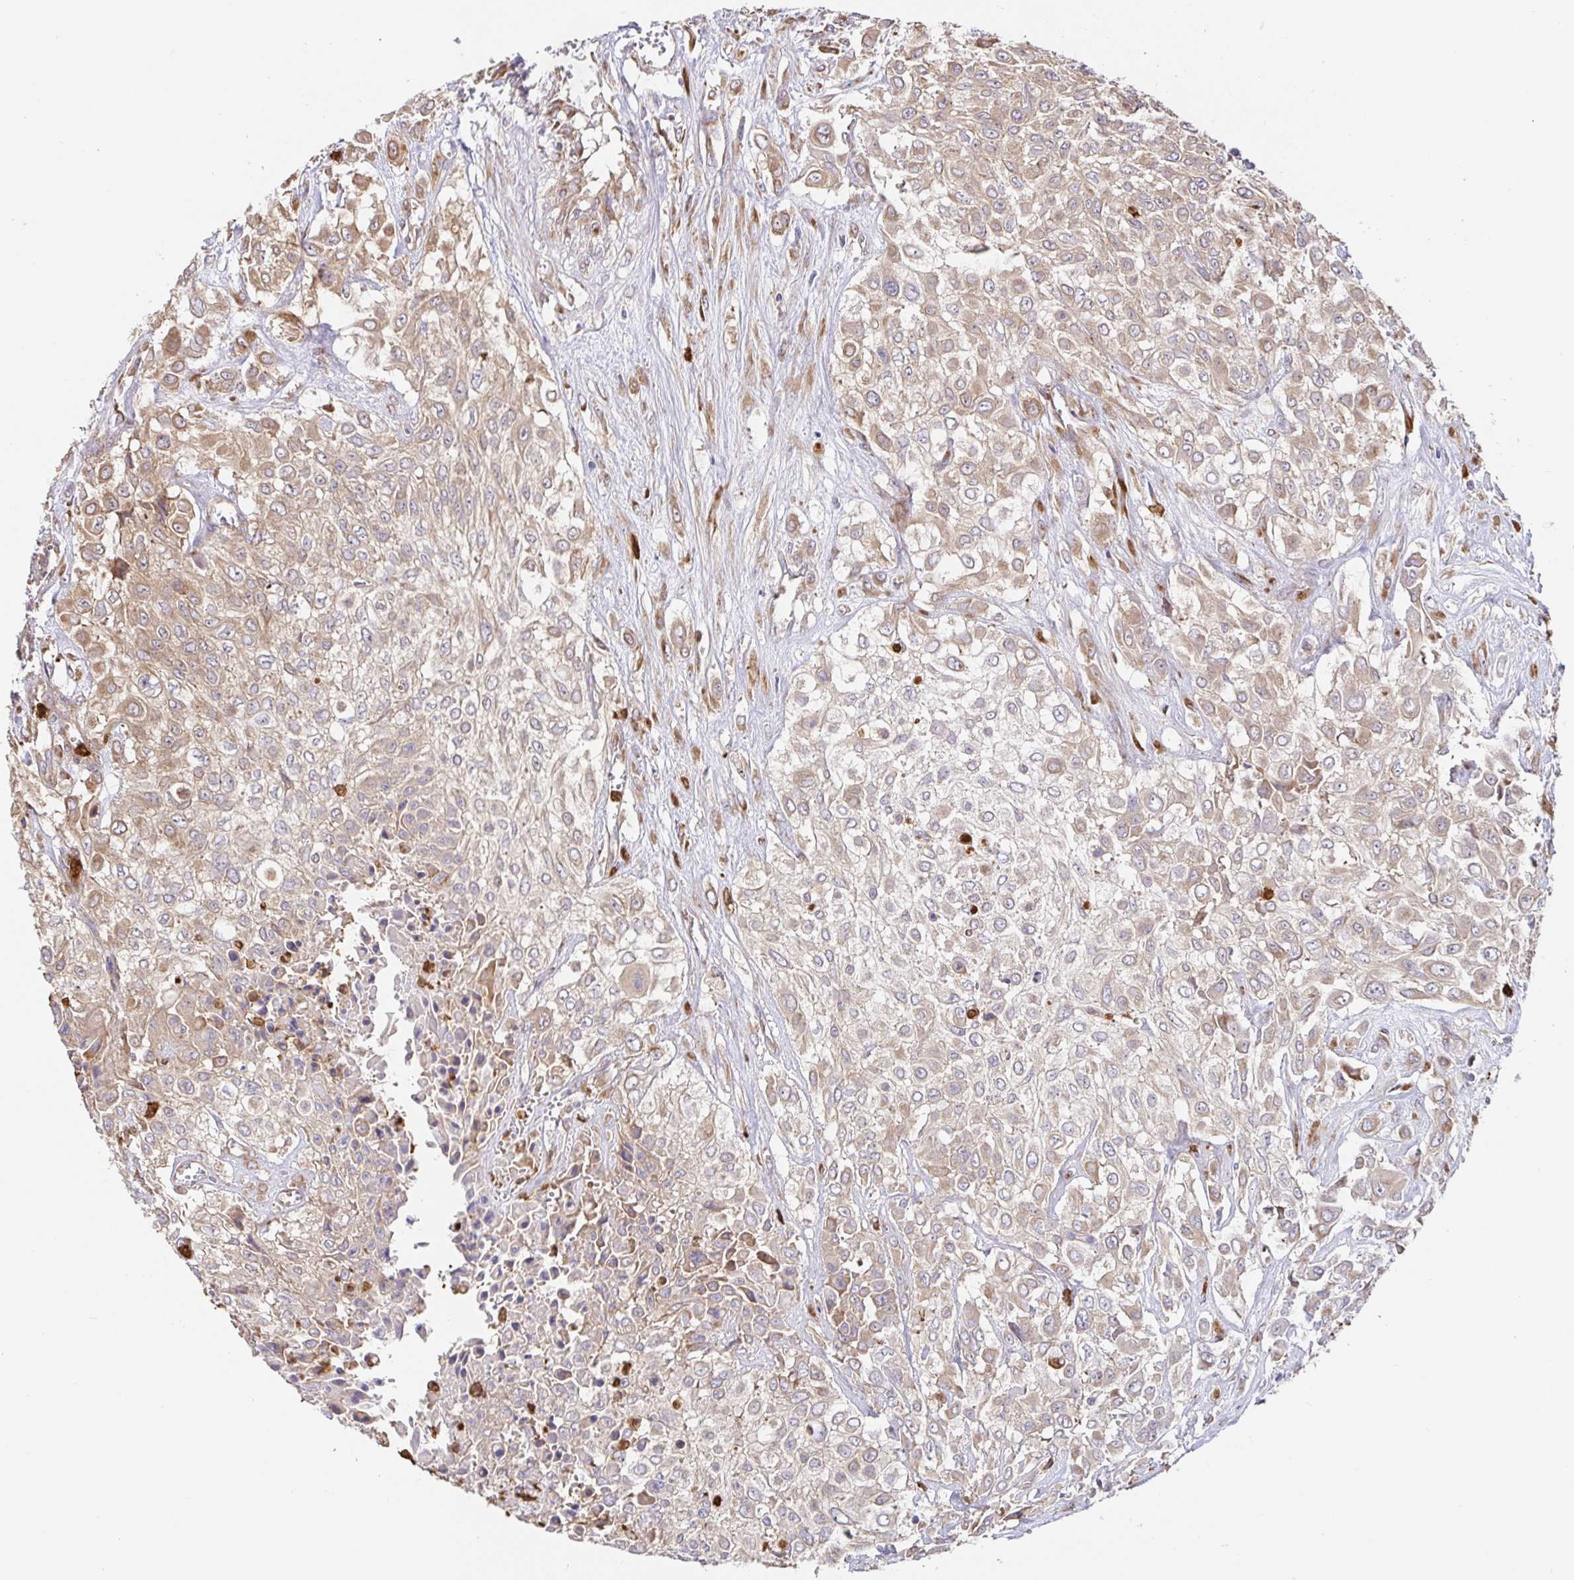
{"staining": {"intensity": "weak", "quantity": ">75%", "location": "cytoplasmic/membranous"}, "tissue": "urothelial cancer", "cell_type": "Tumor cells", "image_type": "cancer", "snomed": [{"axis": "morphology", "description": "Urothelial carcinoma, High grade"}, {"axis": "topography", "description": "Urinary bladder"}], "caption": "This photomicrograph exhibits immunohistochemistry (IHC) staining of high-grade urothelial carcinoma, with low weak cytoplasmic/membranous expression in about >75% of tumor cells.", "gene": "PDPK1", "patient": {"sex": "male", "age": 57}}